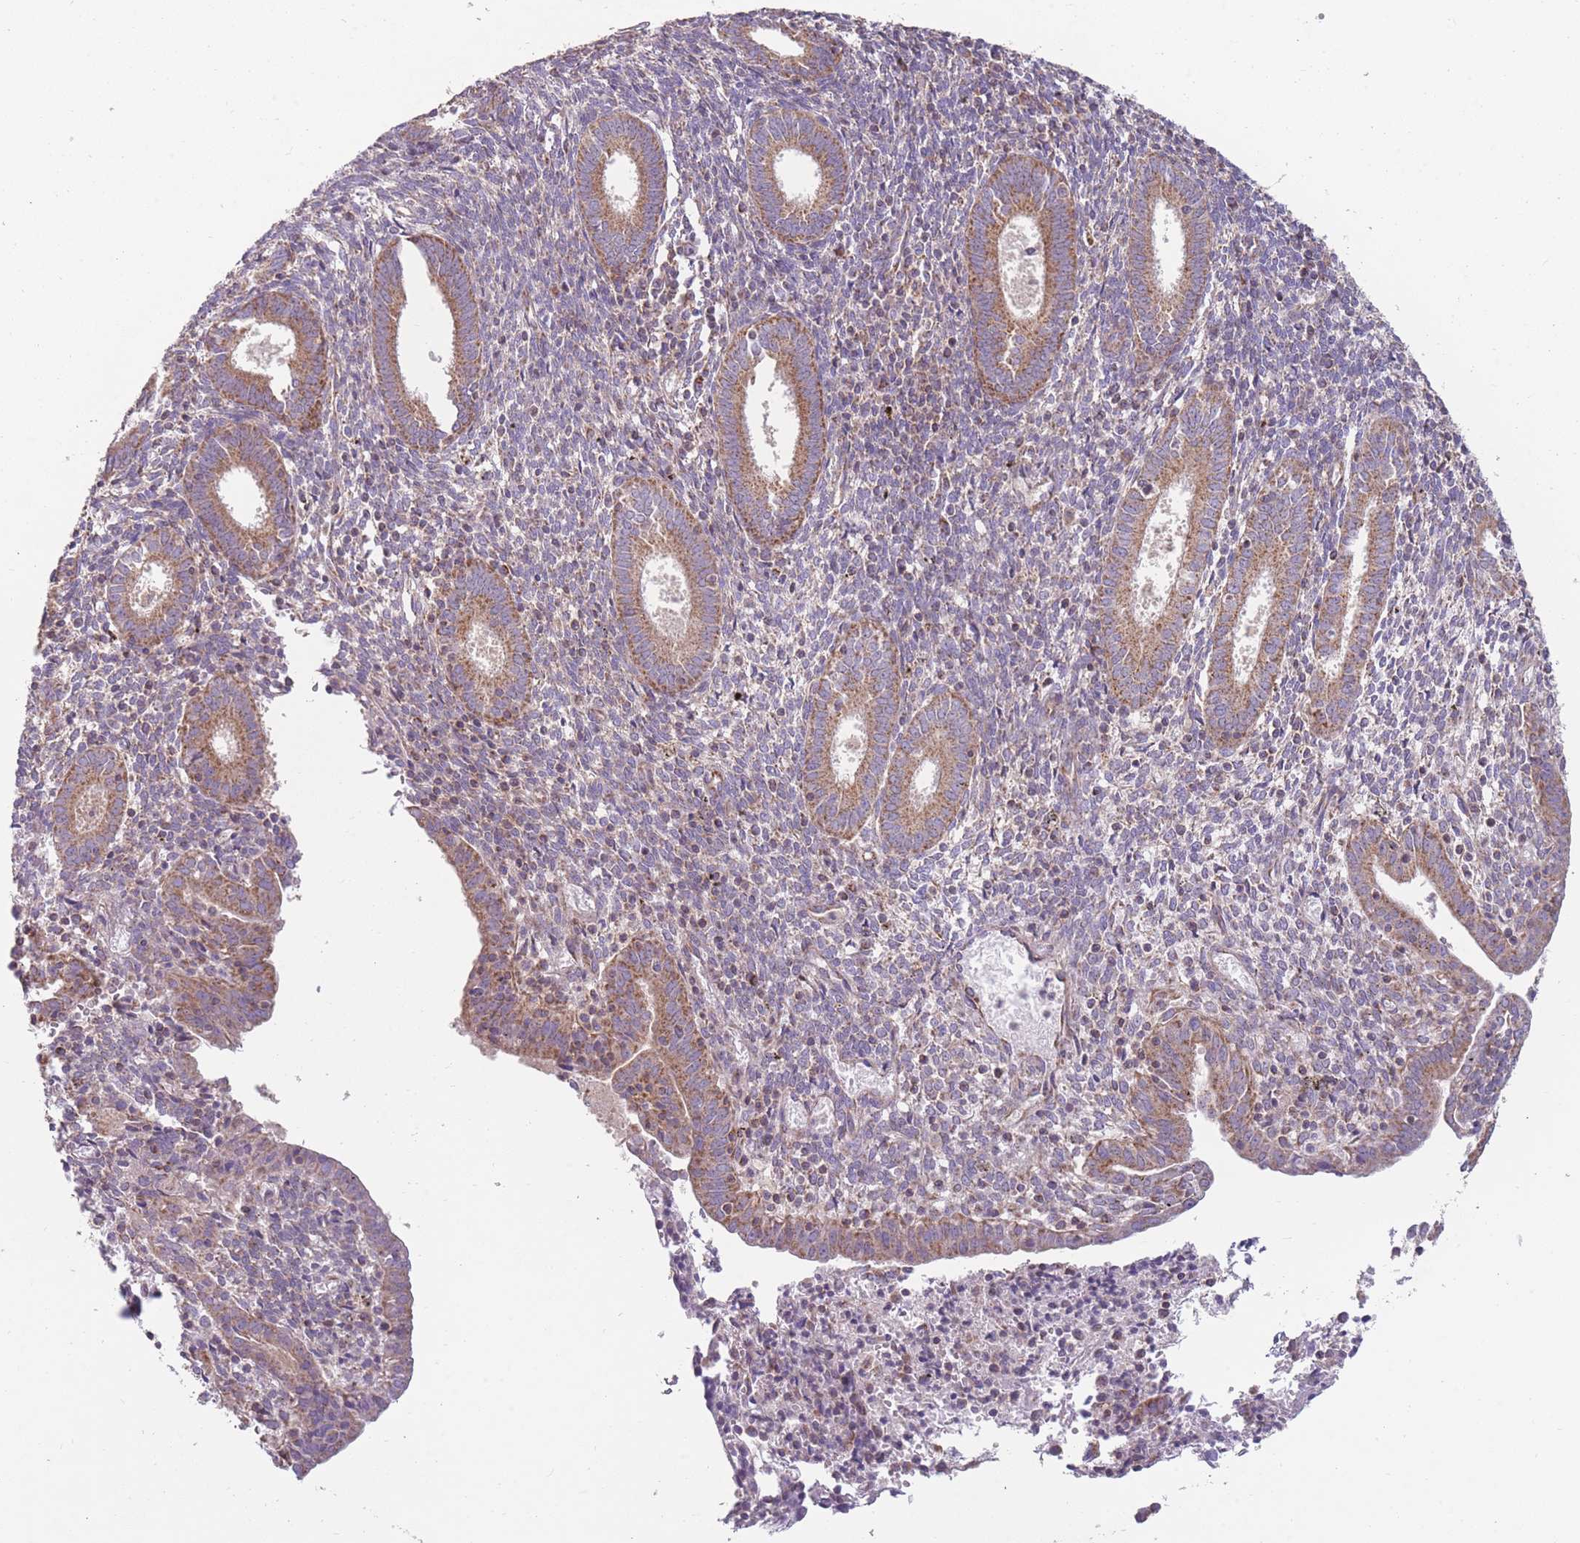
{"staining": {"intensity": "weak", "quantity": "<25%", "location": "cytoplasmic/membranous"}, "tissue": "endometrium", "cell_type": "Cells in endometrial stroma", "image_type": "normal", "snomed": [{"axis": "morphology", "description": "Normal tissue, NOS"}, {"axis": "topography", "description": "Endometrium"}], "caption": "This is a micrograph of immunohistochemistry (IHC) staining of benign endometrium, which shows no staining in cells in endometrial stroma.", "gene": "ENSG00000255639", "patient": {"sex": "female", "age": 41}}